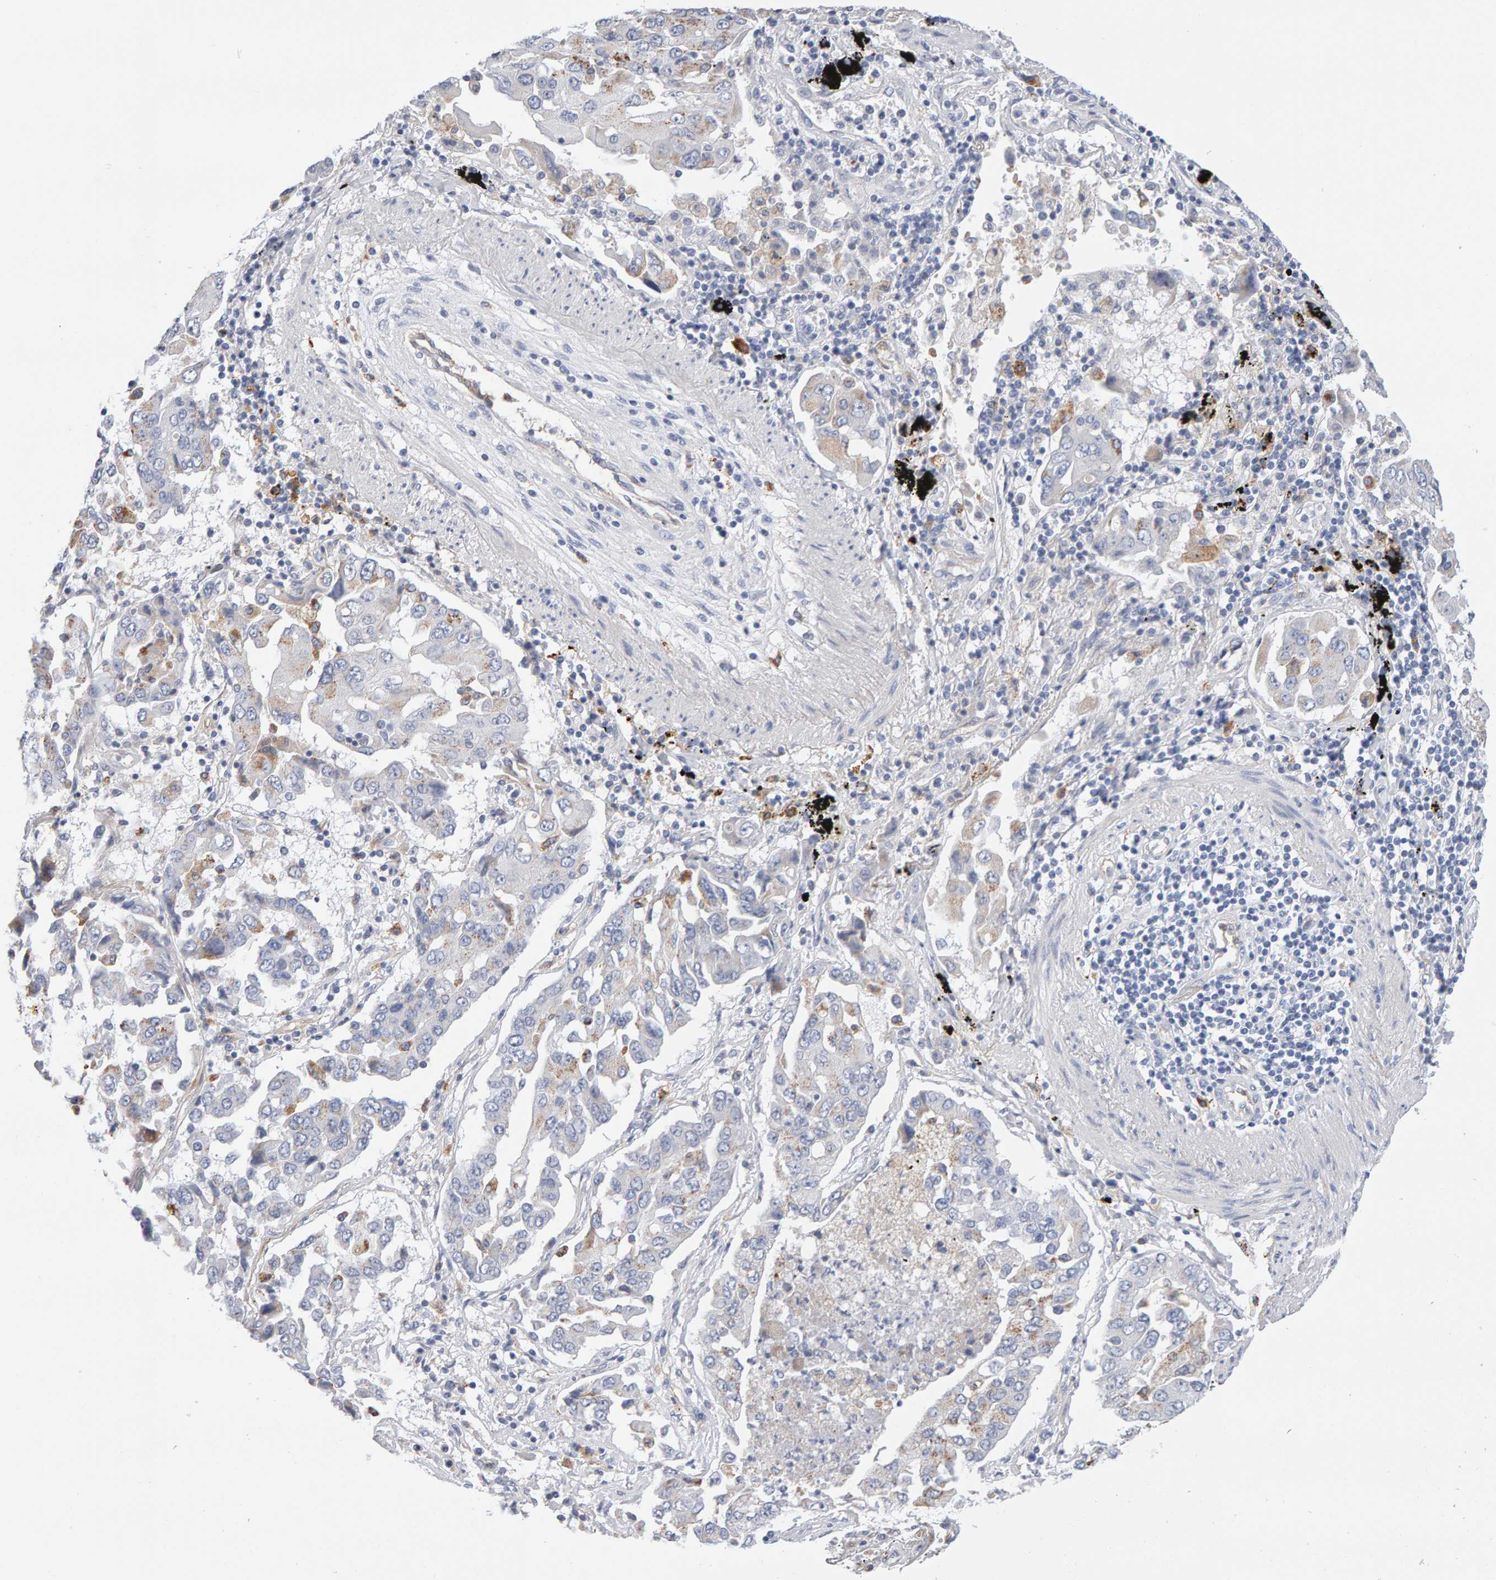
{"staining": {"intensity": "moderate", "quantity": "<25%", "location": "cytoplasmic/membranous"}, "tissue": "lung cancer", "cell_type": "Tumor cells", "image_type": "cancer", "snomed": [{"axis": "morphology", "description": "Adenocarcinoma, NOS"}, {"axis": "topography", "description": "Lung"}], "caption": "Moderate cytoplasmic/membranous expression is present in approximately <25% of tumor cells in lung cancer (adenocarcinoma).", "gene": "METRNL", "patient": {"sex": "female", "age": 65}}